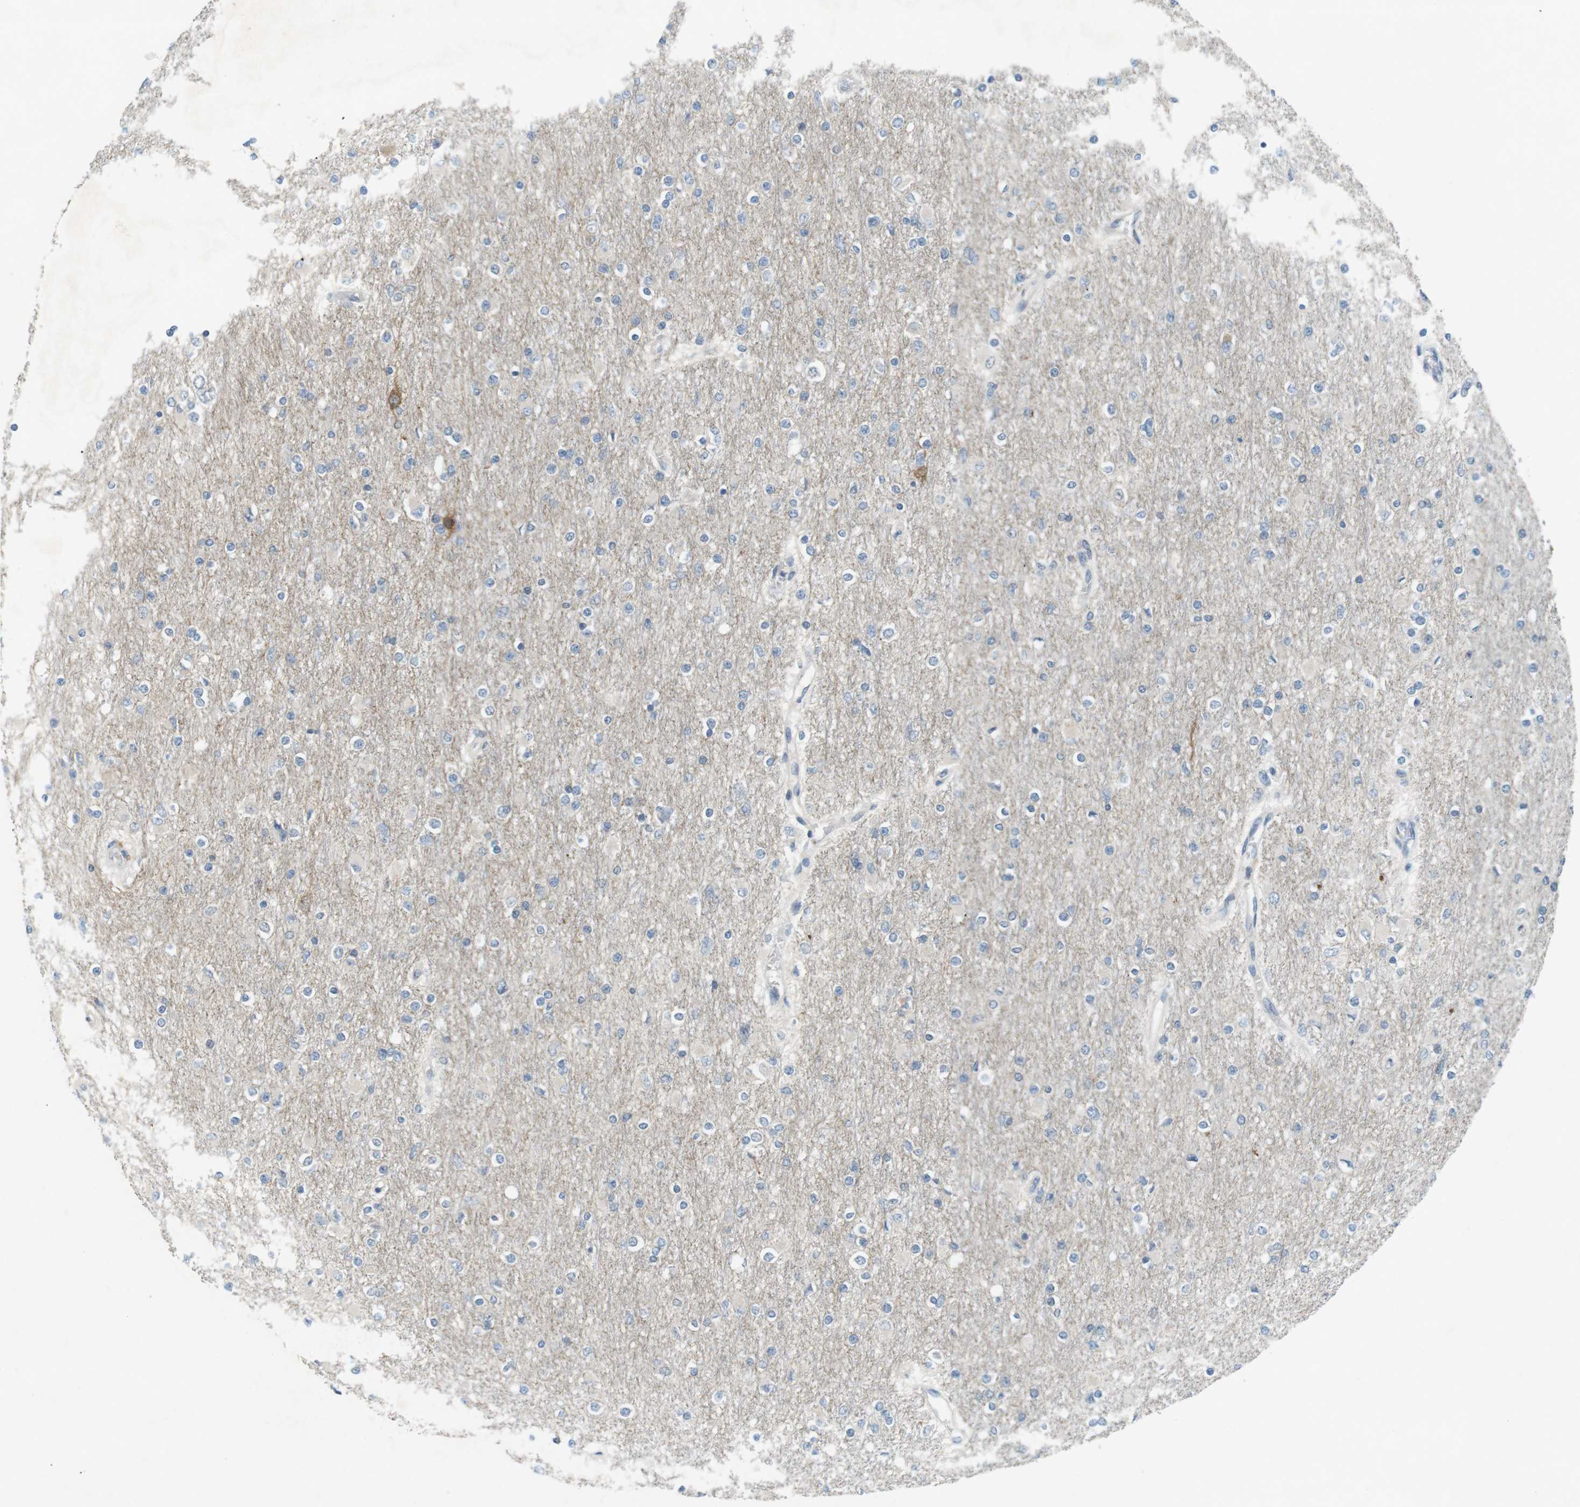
{"staining": {"intensity": "negative", "quantity": "none", "location": "none"}, "tissue": "glioma", "cell_type": "Tumor cells", "image_type": "cancer", "snomed": [{"axis": "morphology", "description": "Glioma, malignant, High grade"}, {"axis": "topography", "description": "Cerebral cortex"}], "caption": "A high-resolution histopathology image shows immunohistochemistry staining of malignant high-grade glioma, which shows no significant positivity in tumor cells. (Stains: DAB immunohistochemistry with hematoxylin counter stain, Microscopy: brightfield microscopy at high magnification).", "gene": "RTN3", "patient": {"sex": "female", "age": 36}}